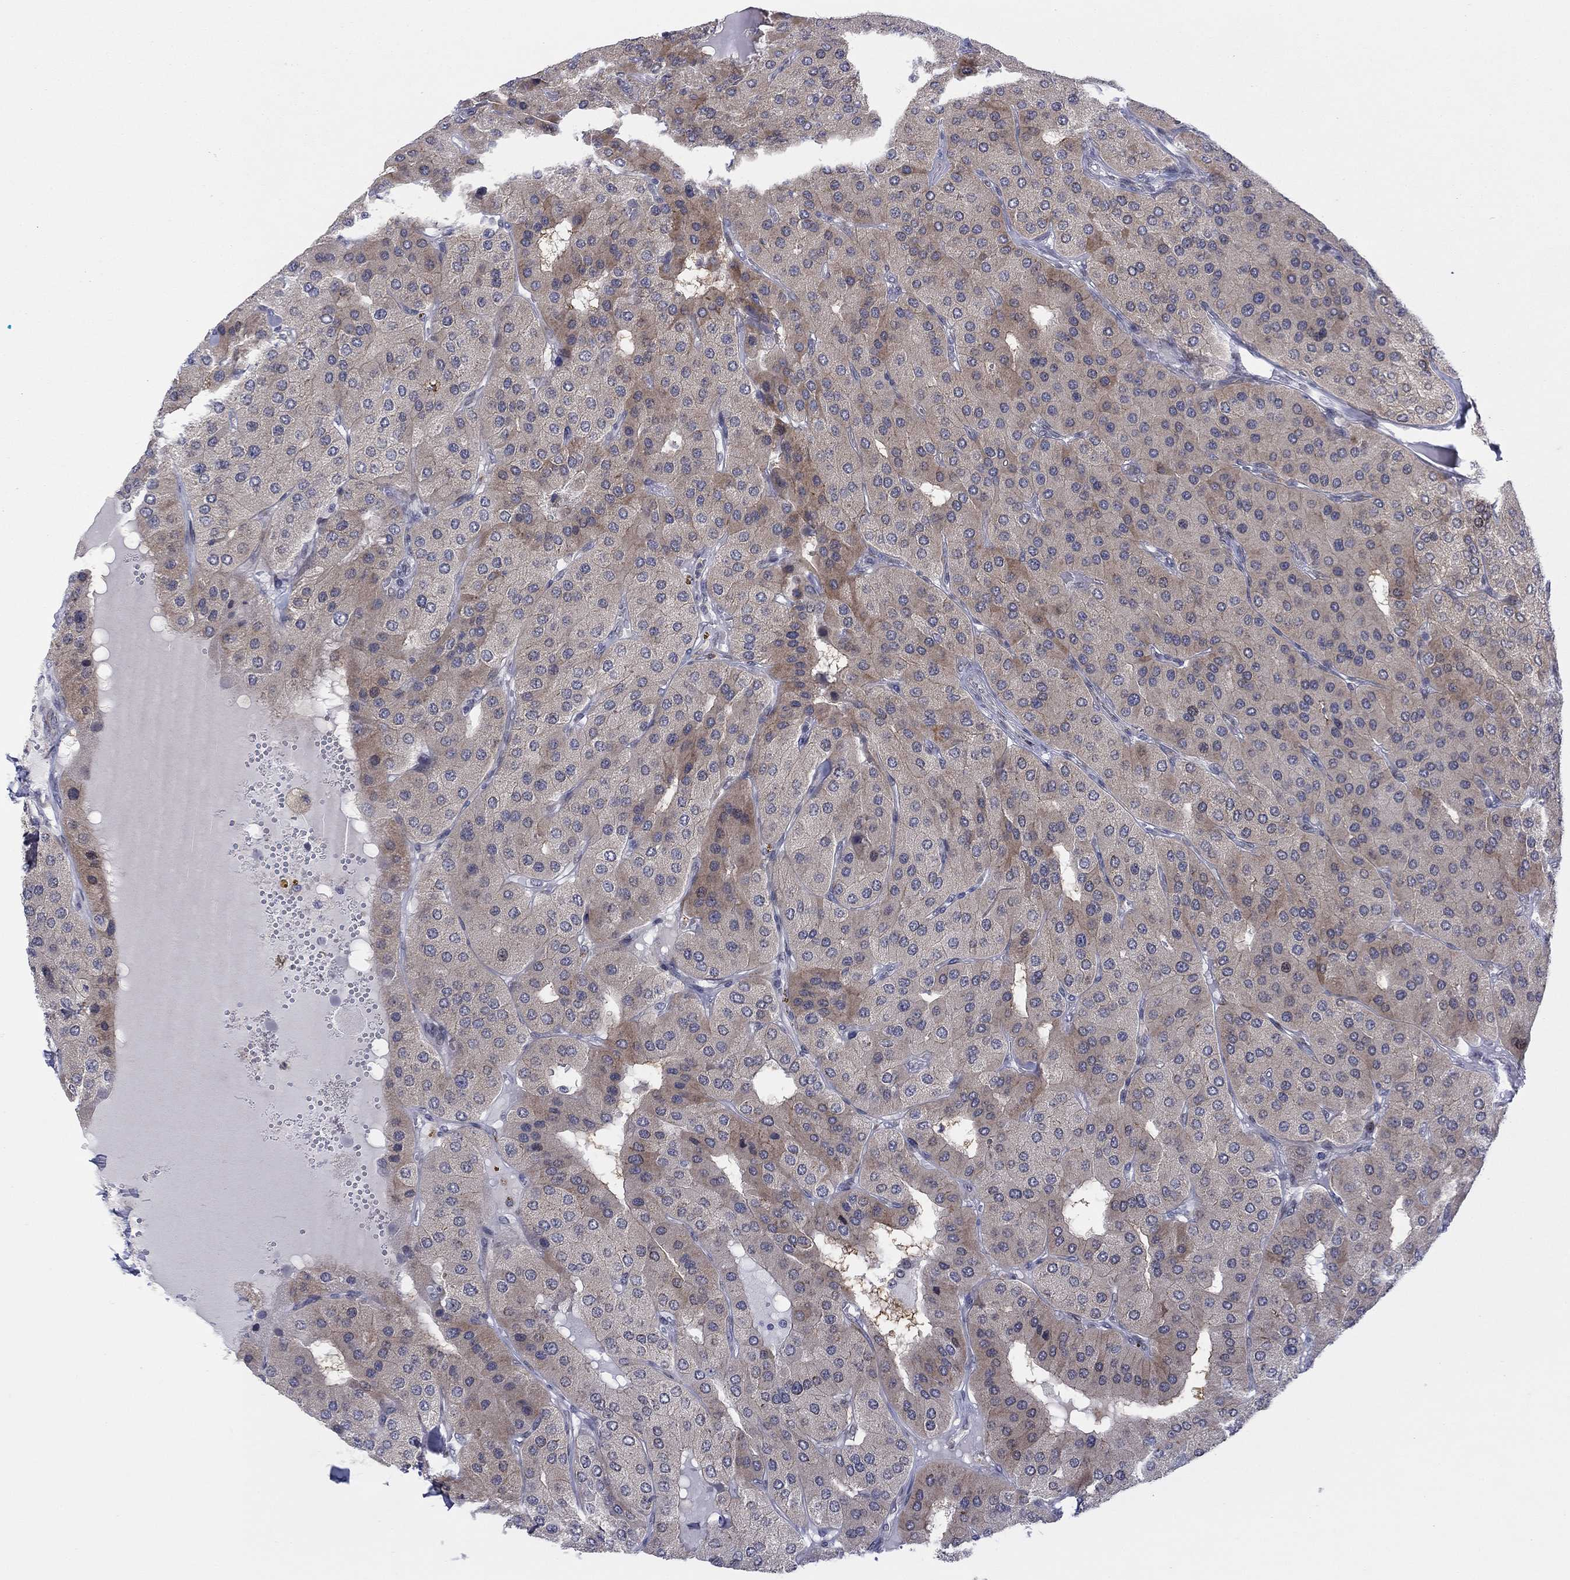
{"staining": {"intensity": "weak", "quantity": "<25%", "location": "cytoplasmic/membranous"}, "tissue": "parathyroid gland", "cell_type": "Glandular cells", "image_type": "normal", "snomed": [{"axis": "morphology", "description": "Normal tissue, NOS"}, {"axis": "morphology", "description": "Adenoma, NOS"}, {"axis": "topography", "description": "Parathyroid gland"}], "caption": "IHC micrograph of unremarkable parathyroid gland: parathyroid gland stained with DAB demonstrates no significant protein expression in glandular cells. Nuclei are stained in blue.", "gene": "TTC21B", "patient": {"sex": "female", "age": 86}}